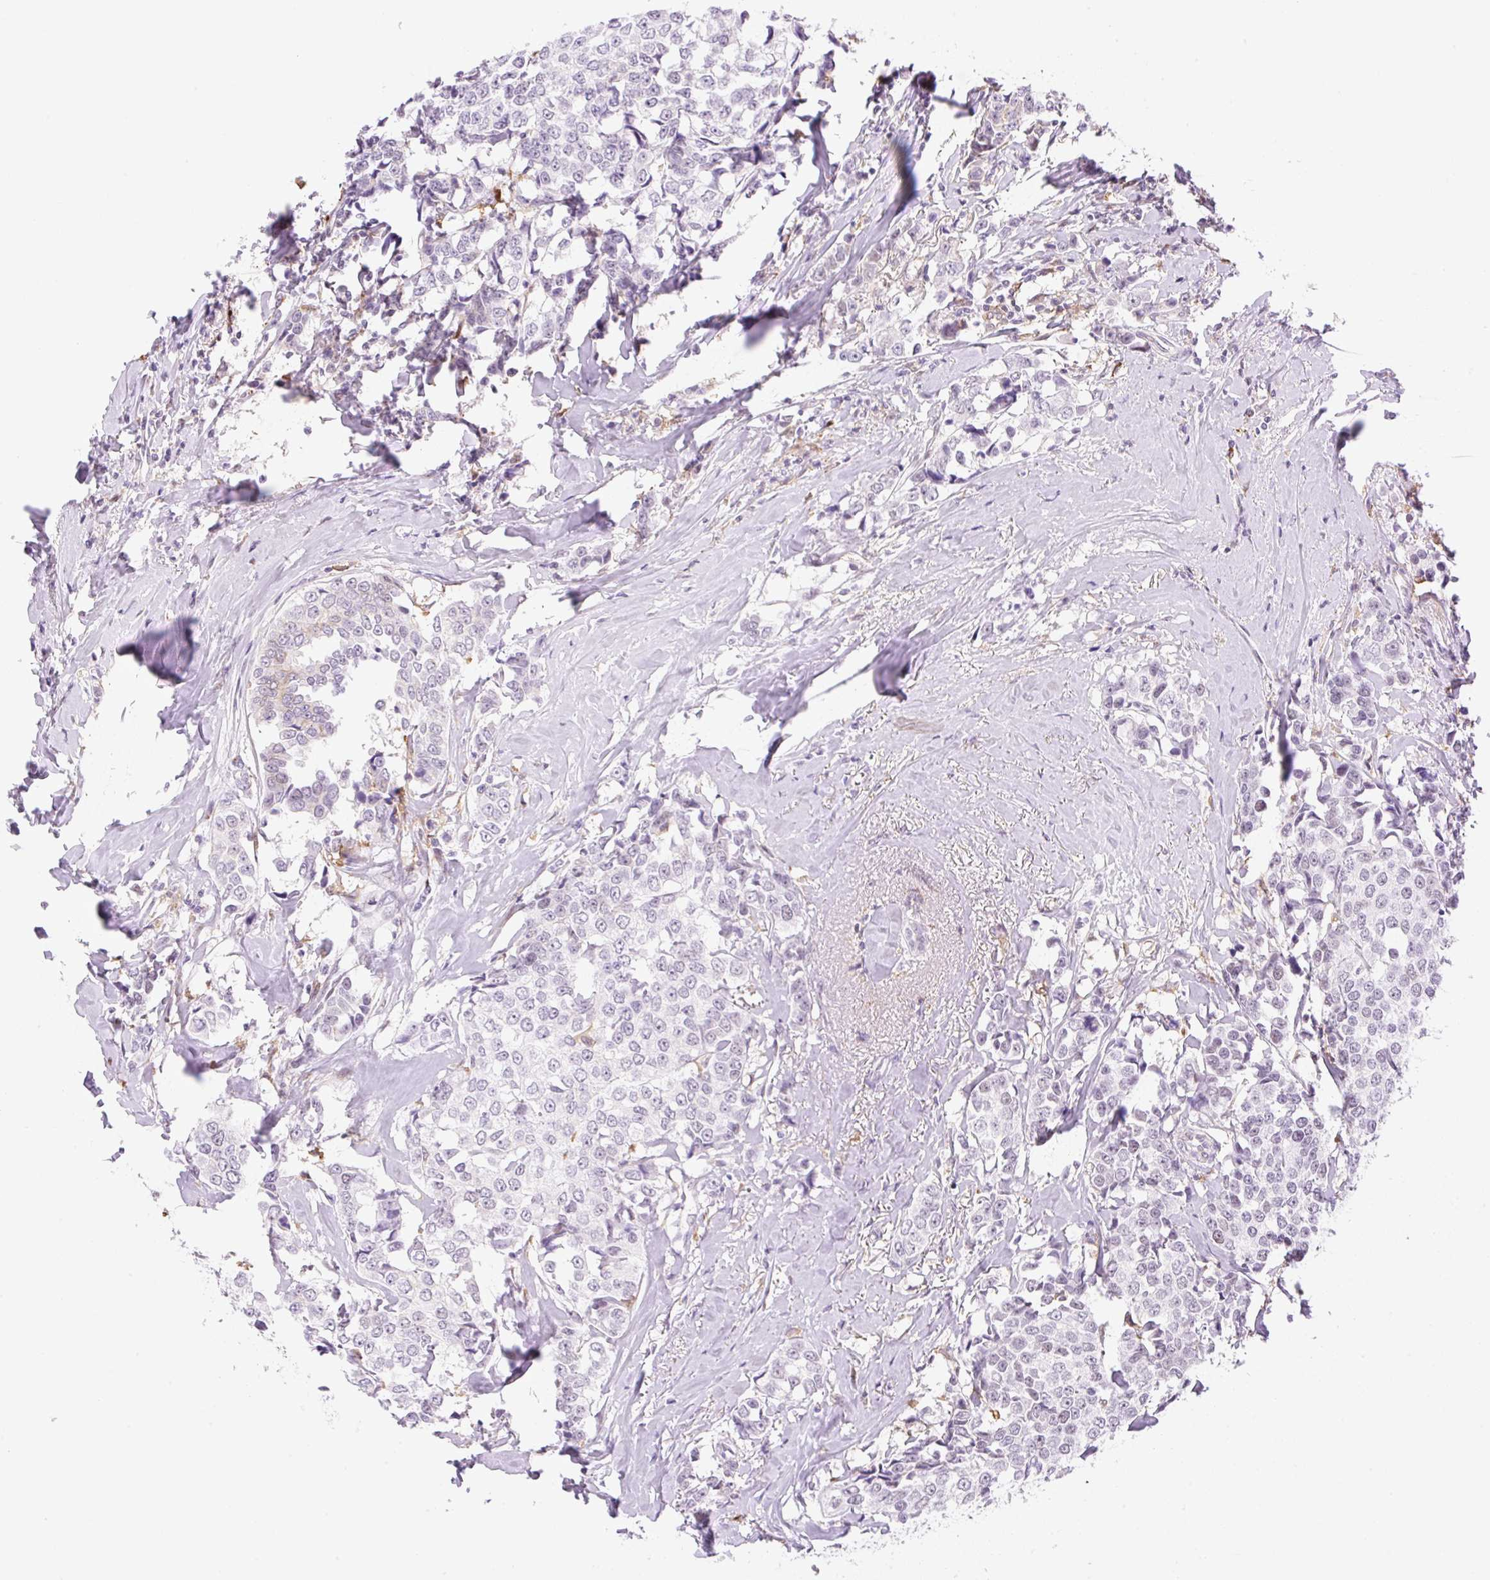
{"staining": {"intensity": "negative", "quantity": "none", "location": "none"}, "tissue": "breast cancer", "cell_type": "Tumor cells", "image_type": "cancer", "snomed": [{"axis": "morphology", "description": "Duct carcinoma"}, {"axis": "topography", "description": "Breast"}], "caption": "Protein analysis of breast intraductal carcinoma demonstrates no significant positivity in tumor cells.", "gene": "PALM3", "patient": {"sex": "female", "age": 80}}